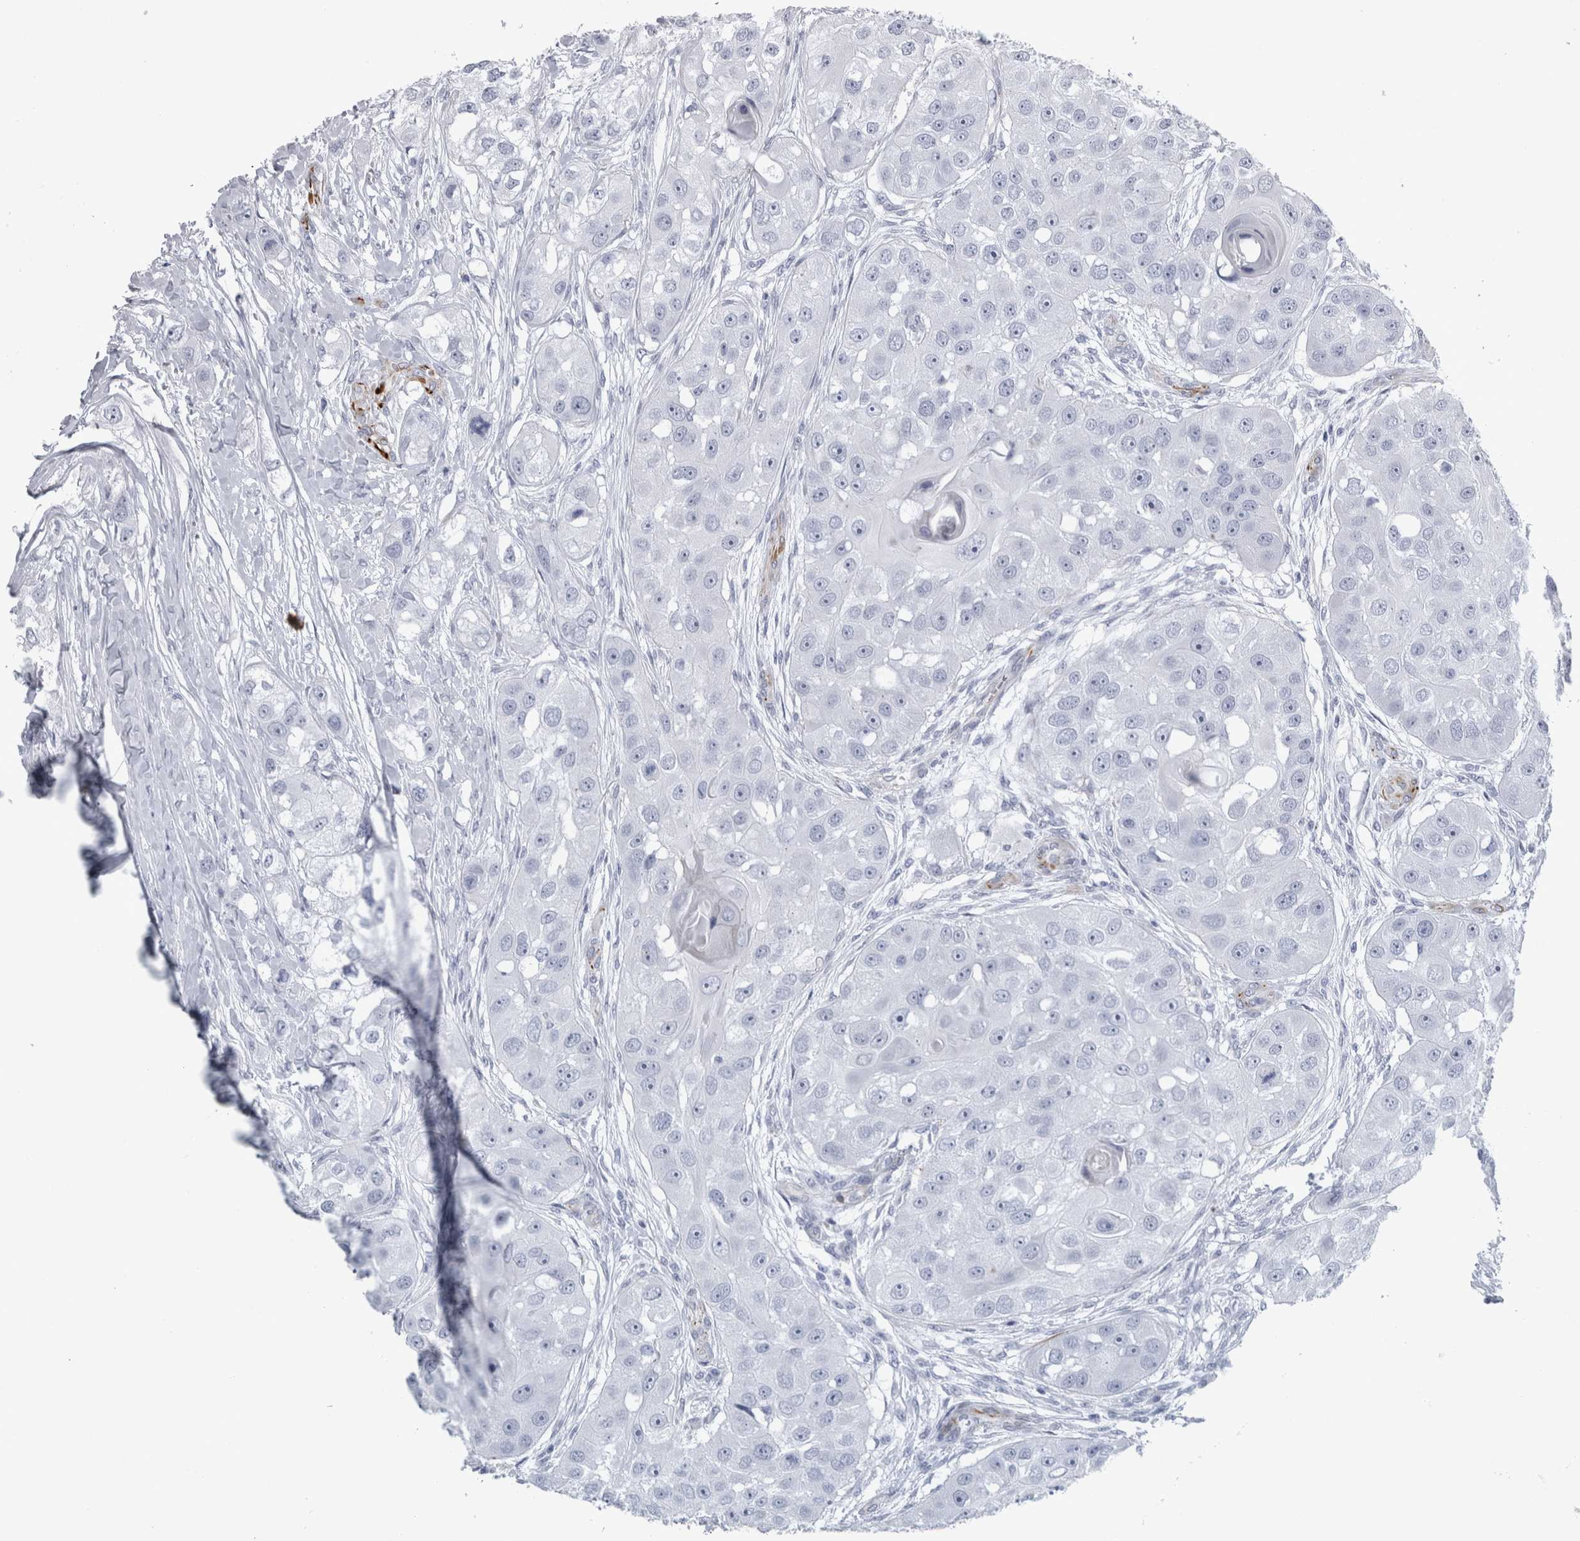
{"staining": {"intensity": "negative", "quantity": "none", "location": "none"}, "tissue": "head and neck cancer", "cell_type": "Tumor cells", "image_type": "cancer", "snomed": [{"axis": "morphology", "description": "Normal tissue, NOS"}, {"axis": "morphology", "description": "Squamous cell carcinoma, NOS"}, {"axis": "topography", "description": "Skeletal muscle"}, {"axis": "topography", "description": "Head-Neck"}], "caption": "The photomicrograph reveals no significant expression in tumor cells of head and neck cancer.", "gene": "VWDE", "patient": {"sex": "male", "age": 51}}